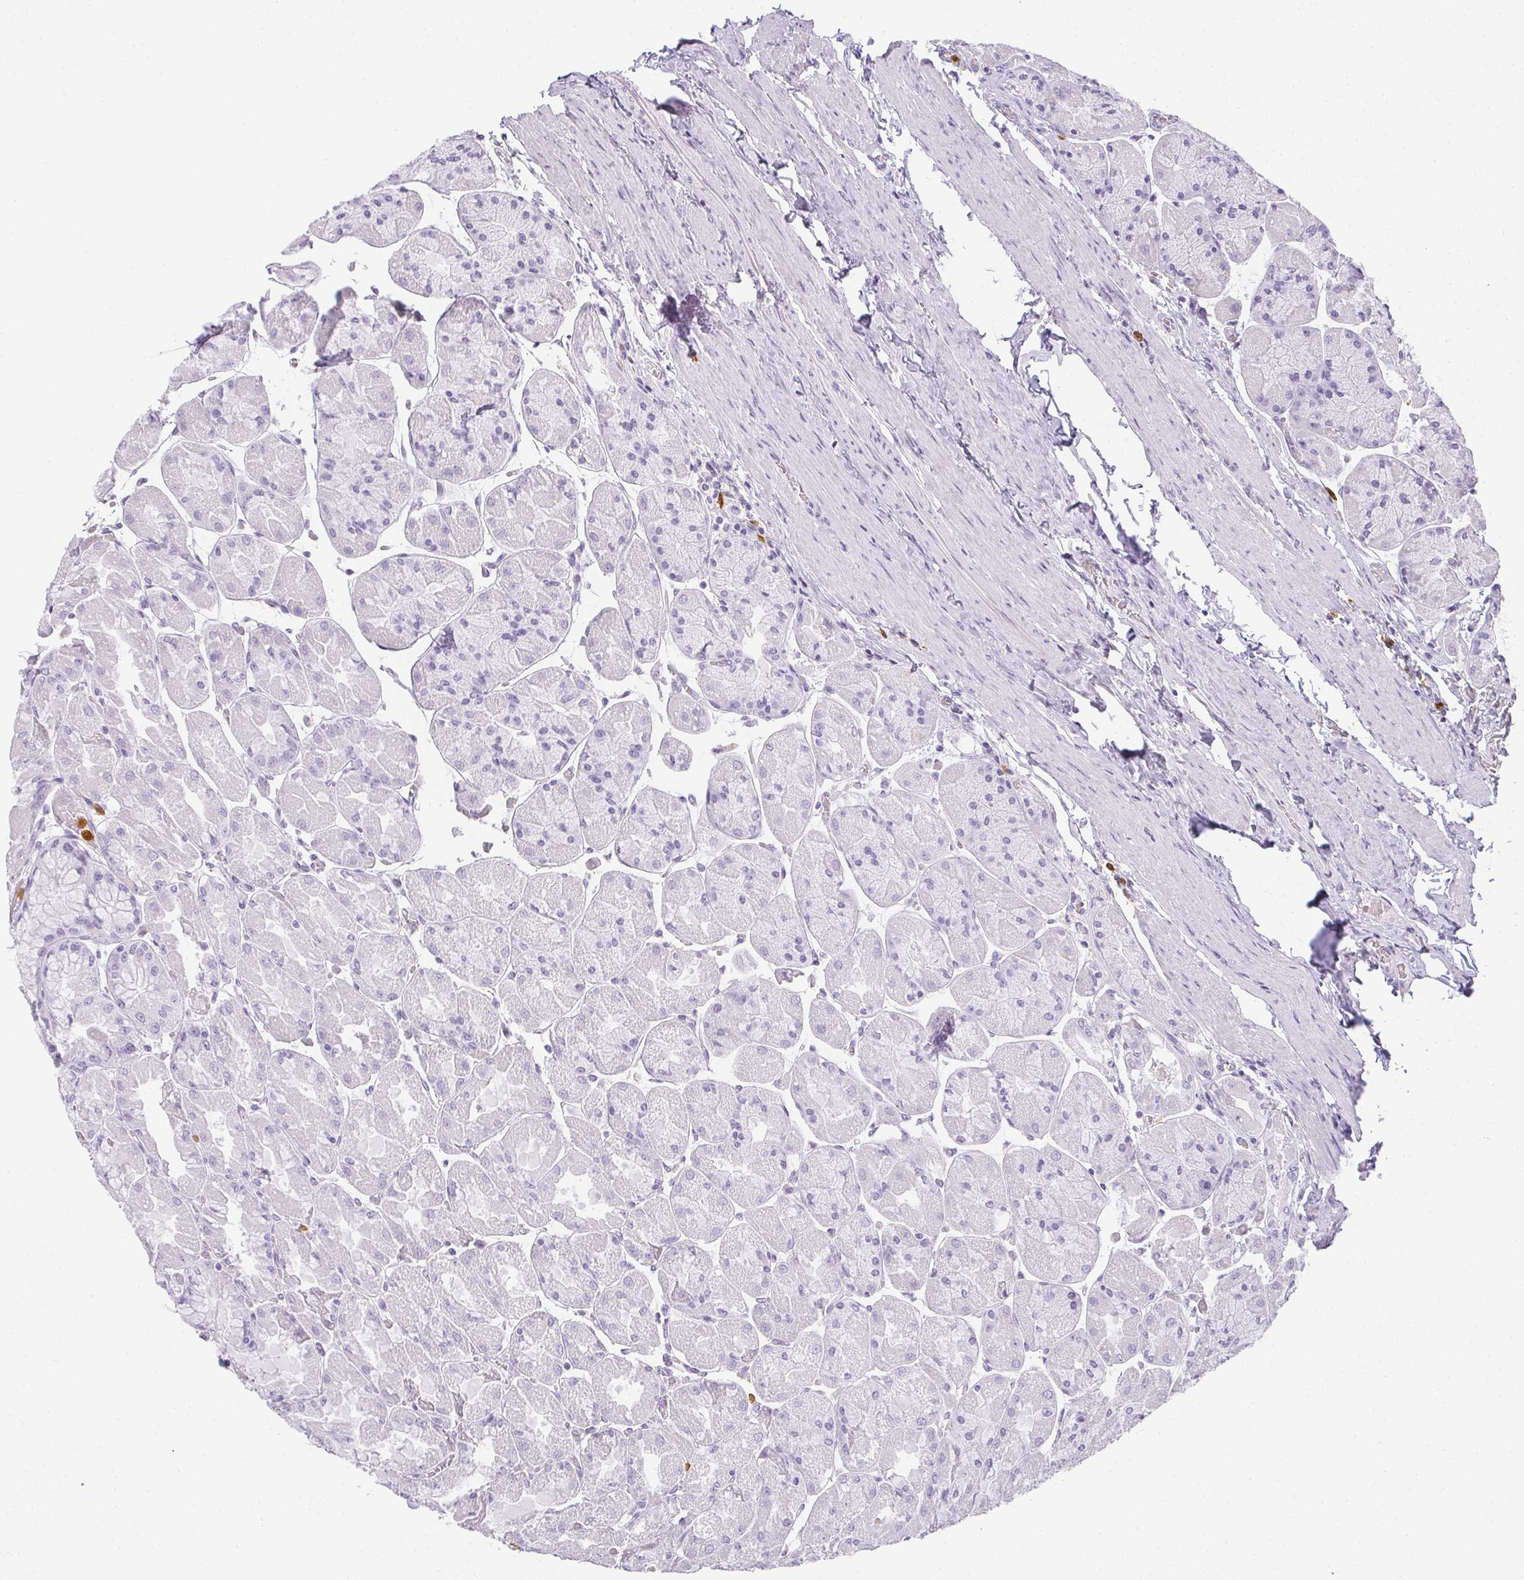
{"staining": {"intensity": "negative", "quantity": "none", "location": "none"}, "tissue": "stomach", "cell_type": "Glandular cells", "image_type": "normal", "snomed": [{"axis": "morphology", "description": "Normal tissue, NOS"}, {"axis": "topography", "description": "Stomach"}], "caption": "Normal stomach was stained to show a protein in brown. There is no significant expression in glandular cells. (DAB IHC, high magnification).", "gene": "HK3", "patient": {"sex": "female", "age": 61}}